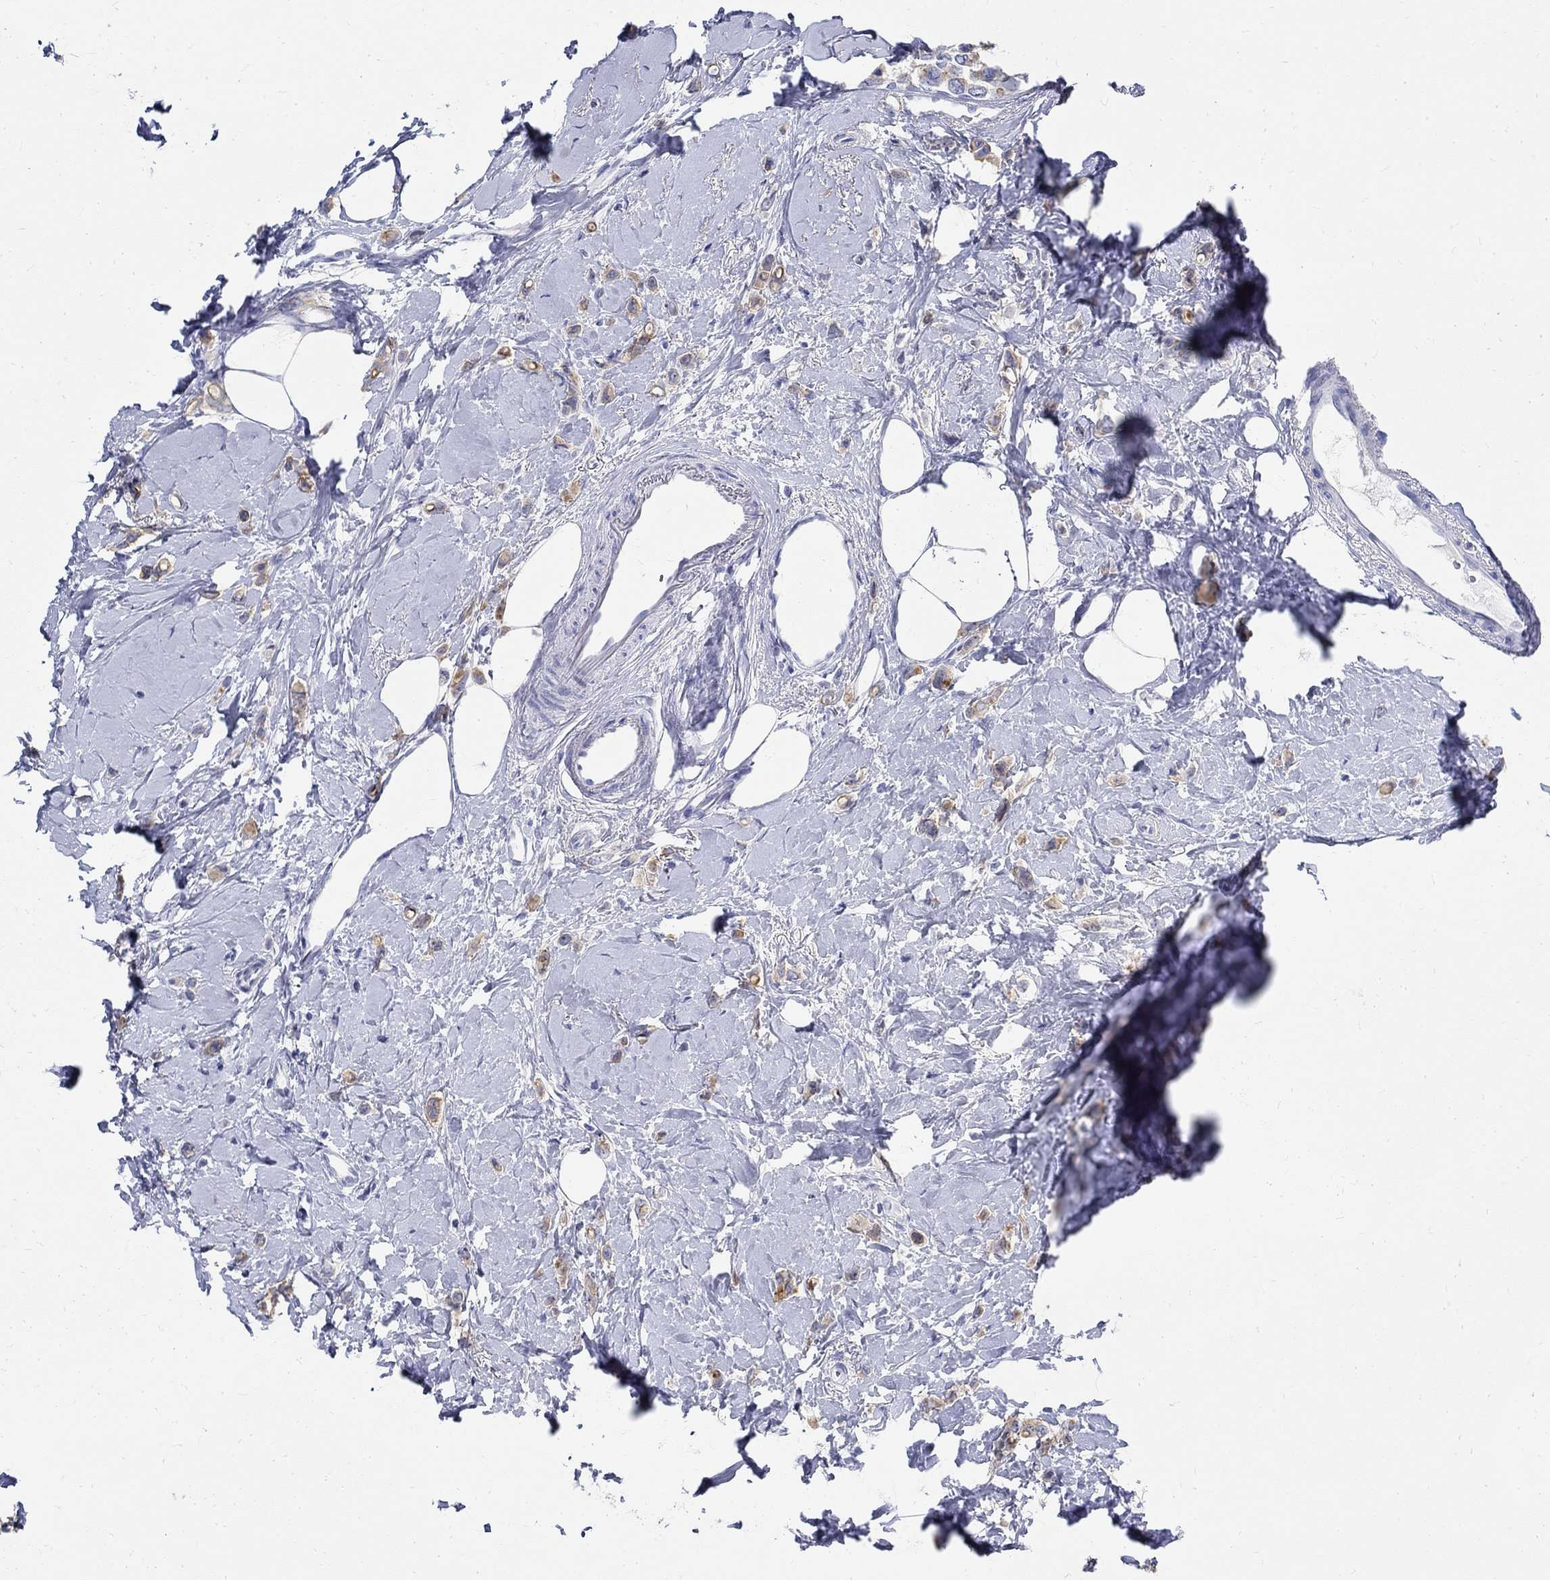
{"staining": {"intensity": "moderate", "quantity": "25%-75%", "location": "cytoplasmic/membranous"}, "tissue": "breast cancer", "cell_type": "Tumor cells", "image_type": "cancer", "snomed": [{"axis": "morphology", "description": "Lobular carcinoma"}, {"axis": "topography", "description": "Breast"}], "caption": "A histopathology image of breast cancer stained for a protein displays moderate cytoplasmic/membranous brown staining in tumor cells.", "gene": "BSPRY", "patient": {"sex": "female", "age": 66}}